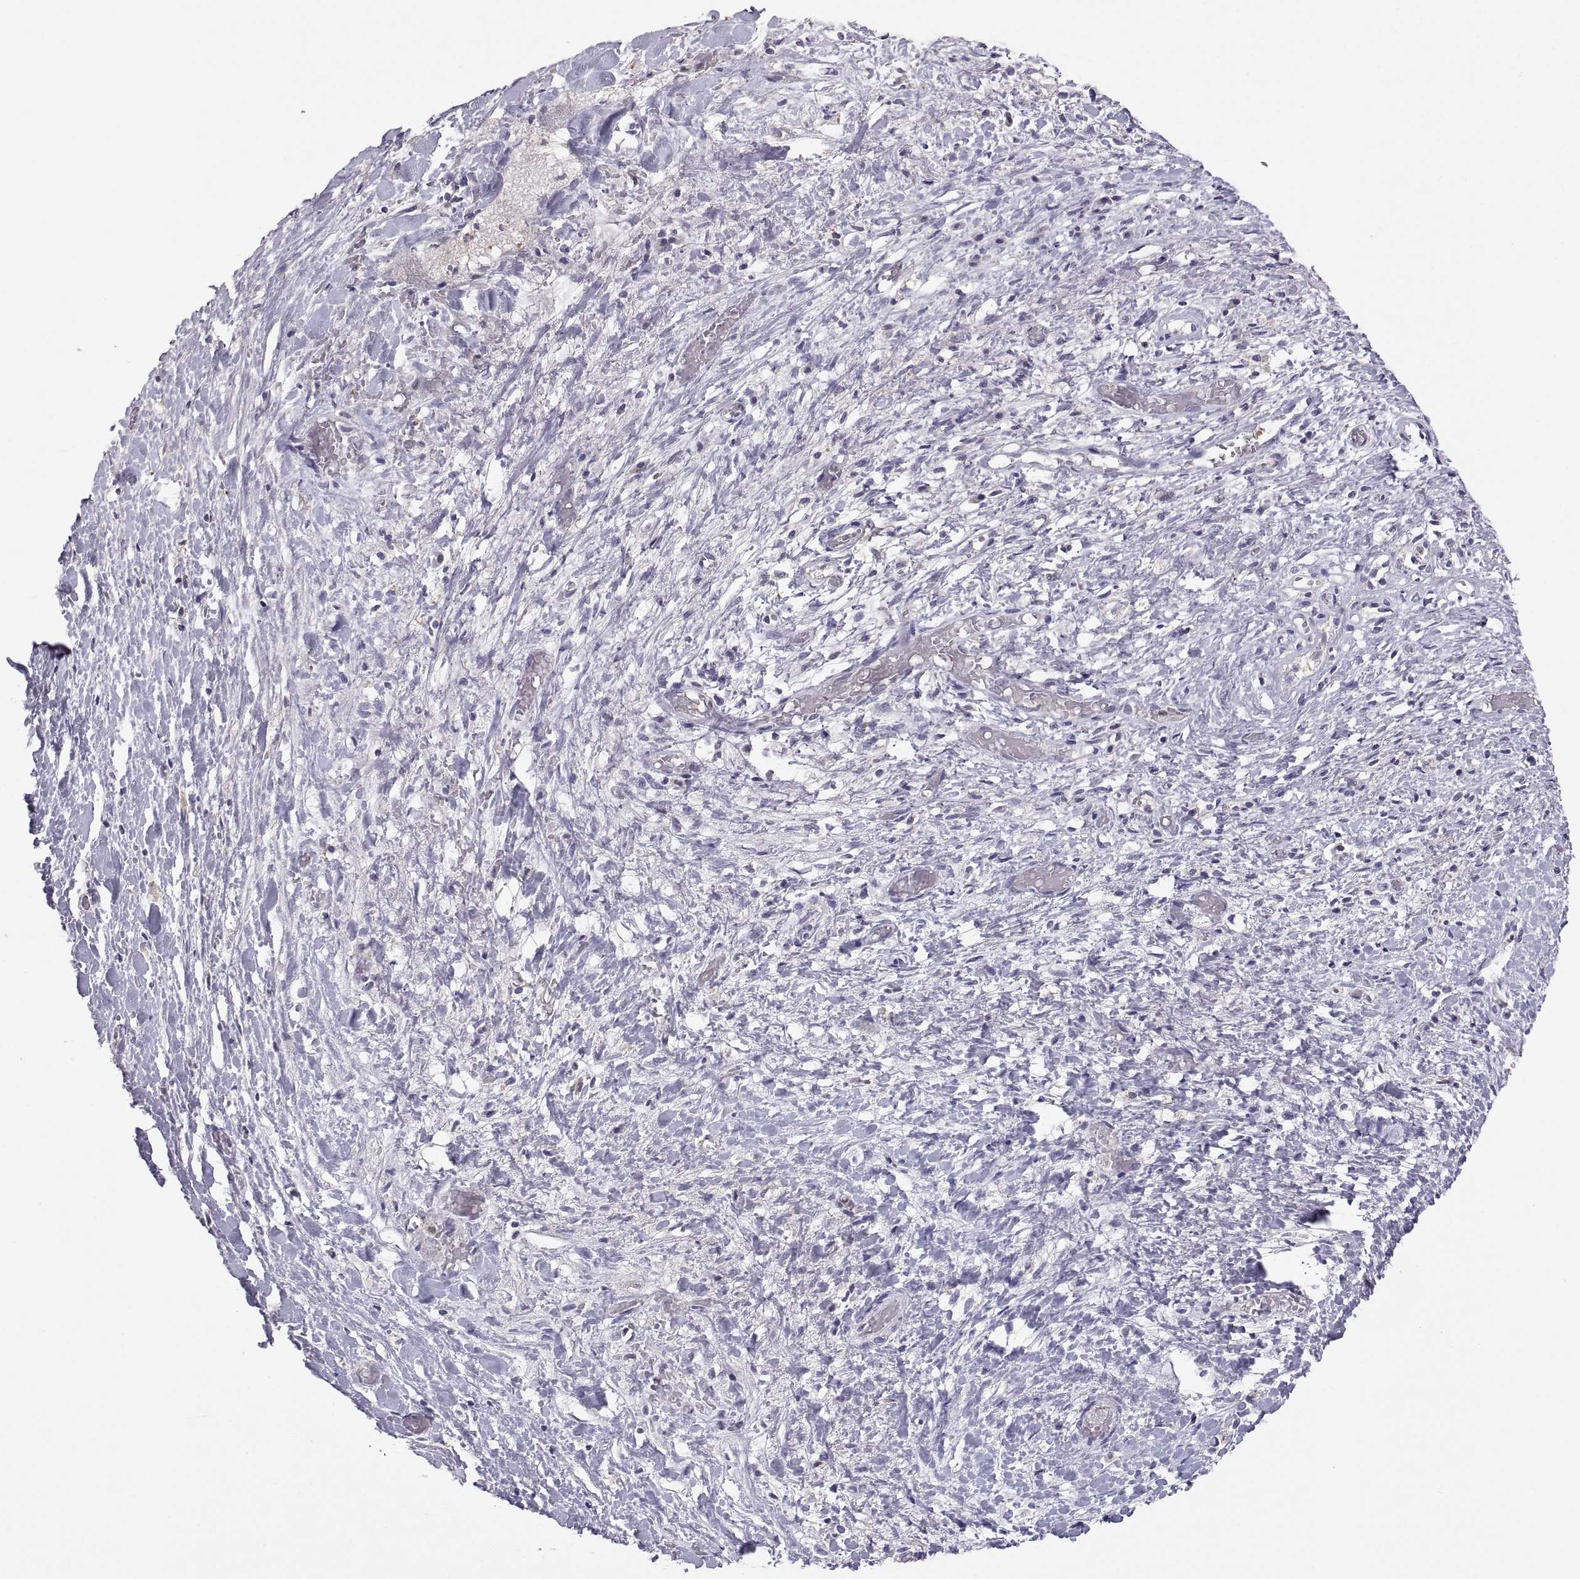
{"staining": {"intensity": "negative", "quantity": "none", "location": "none"}, "tissue": "liver cancer", "cell_type": "Tumor cells", "image_type": "cancer", "snomed": [{"axis": "morphology", "description": "Cholangiocarcinoma"}, {"axis": "topography", "description": "Liver"}], "caption": "Tumor cells are negative for brown protein staining in liver cancer. (DAB (3,3'-diaminobenzidine) immunohistochemistry (IHC) with hematoxylin counter stain).", "gene": "FGF9", "patient": {"sex": "female", "age": 52}}